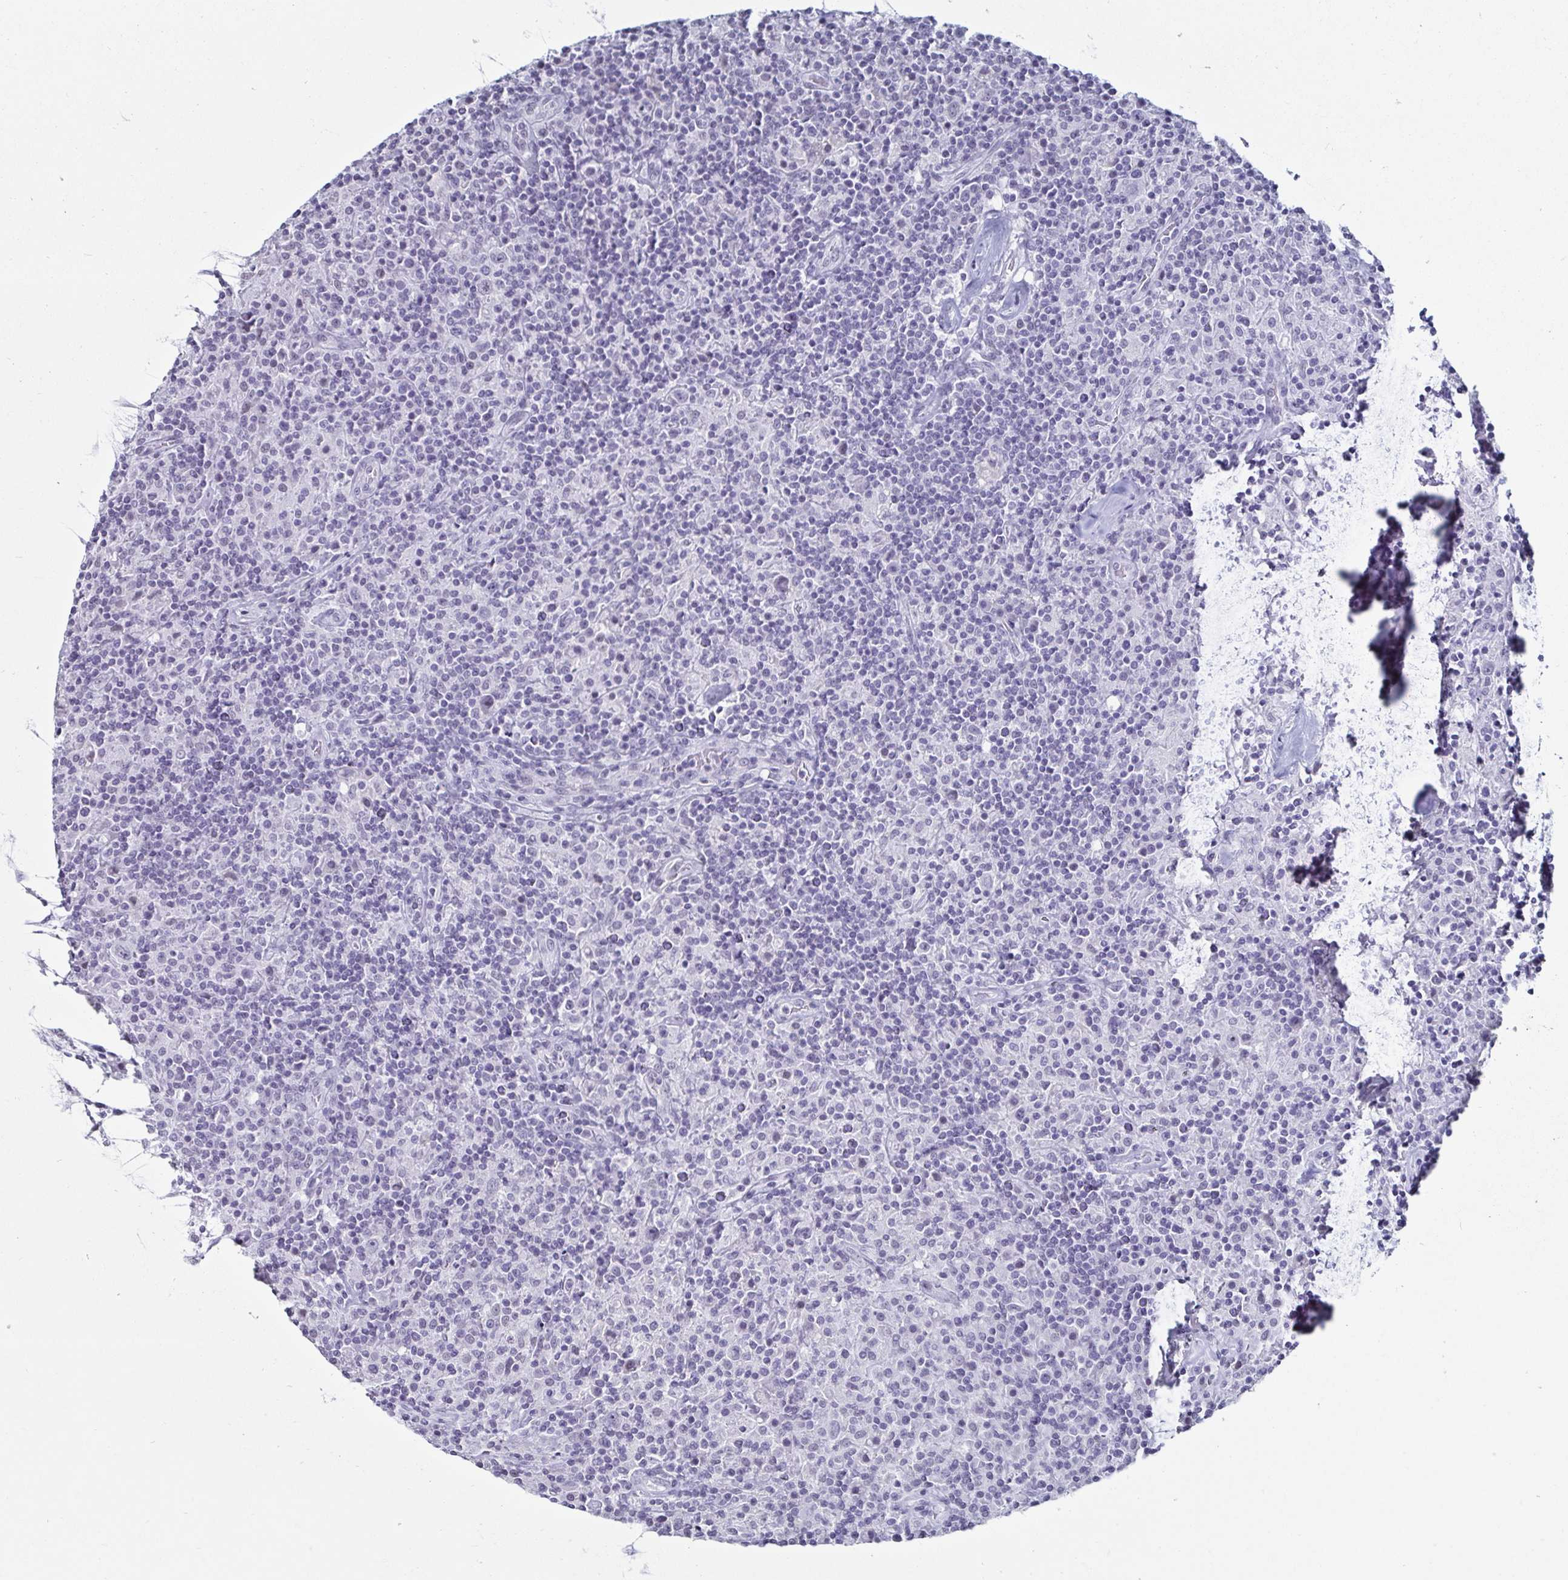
{"staining": {"intensity": "negative", "quantity": "none", "location": "none"}, "tissue": "lymphoma", "cell_type": "Tumor cells", "image_type": "cancer", "snomed": [{"axis": "morphology", "description": "Hodgkin's disease, NOS"}, {"axis": "topography", "description": "Lymph node"}], "caption": "Lymphoma was stained to show a protein in brown. There is no significant positivity in tumor cells. Brightfield microscopy of immunohistochemistry (IHC) stained with DAB (brown) and hematoxylin (blue), captured at high magnification.", "gene": "DDX39B", "patient": {"sex": "male", "age": 70}}